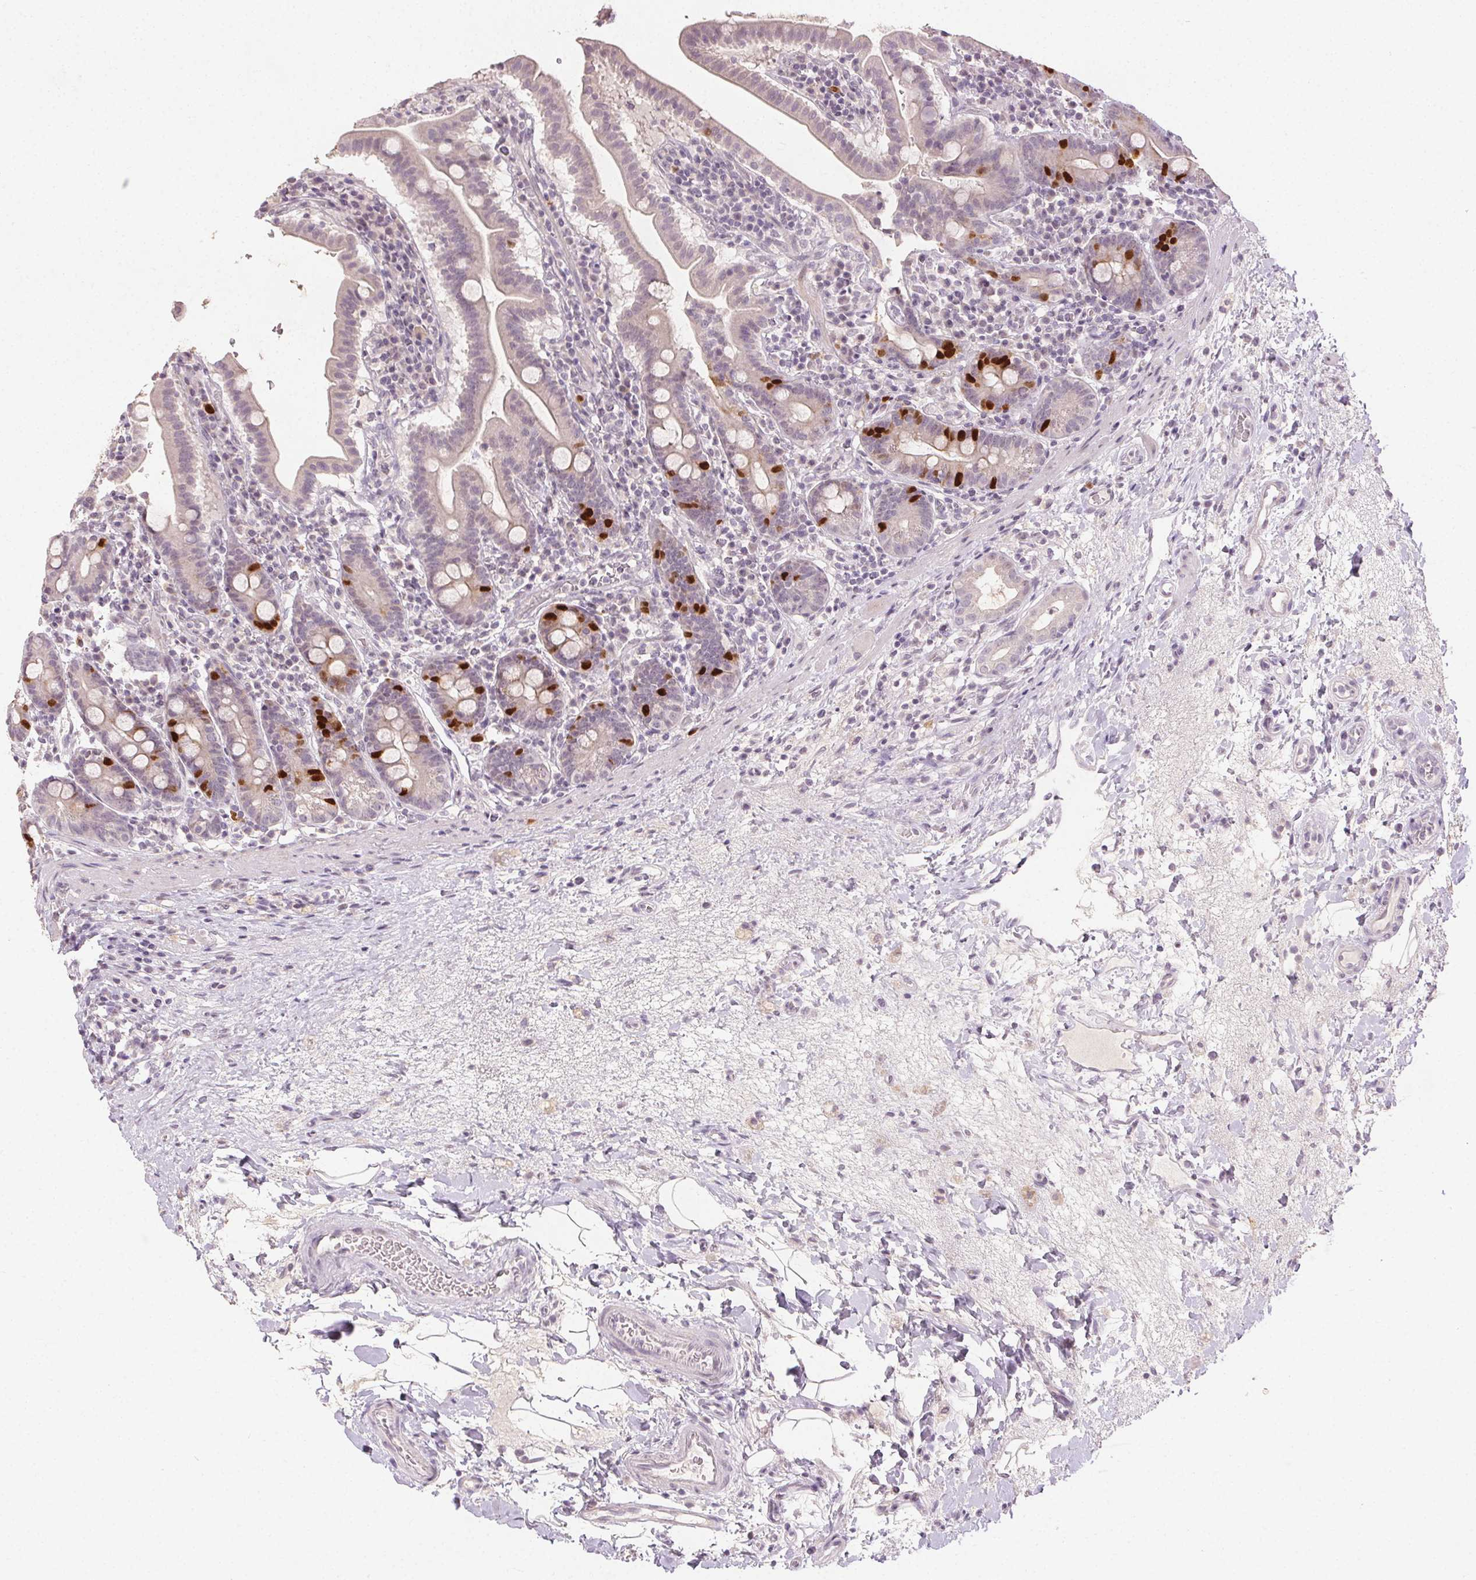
{"staining": {"intensity": "strong", "quantity": "<25%", "location": "nuclear"}, "tissue": "small intestine", "cell_type": "Glandular cells", "image_type": "normal", "snomed": [{"axis": "morphology", "description": "Normal tissue, NOS"}, {"axis": "topography", "description": "Small intestine"}], "caption": "Glandular cells display medium levels of strong nuclear expression in about <25% of cells in benign human small intestine. Nuclei are stained in blue.", "gene": "ANLN", "patient": {"sex": "male", "age": 26}}